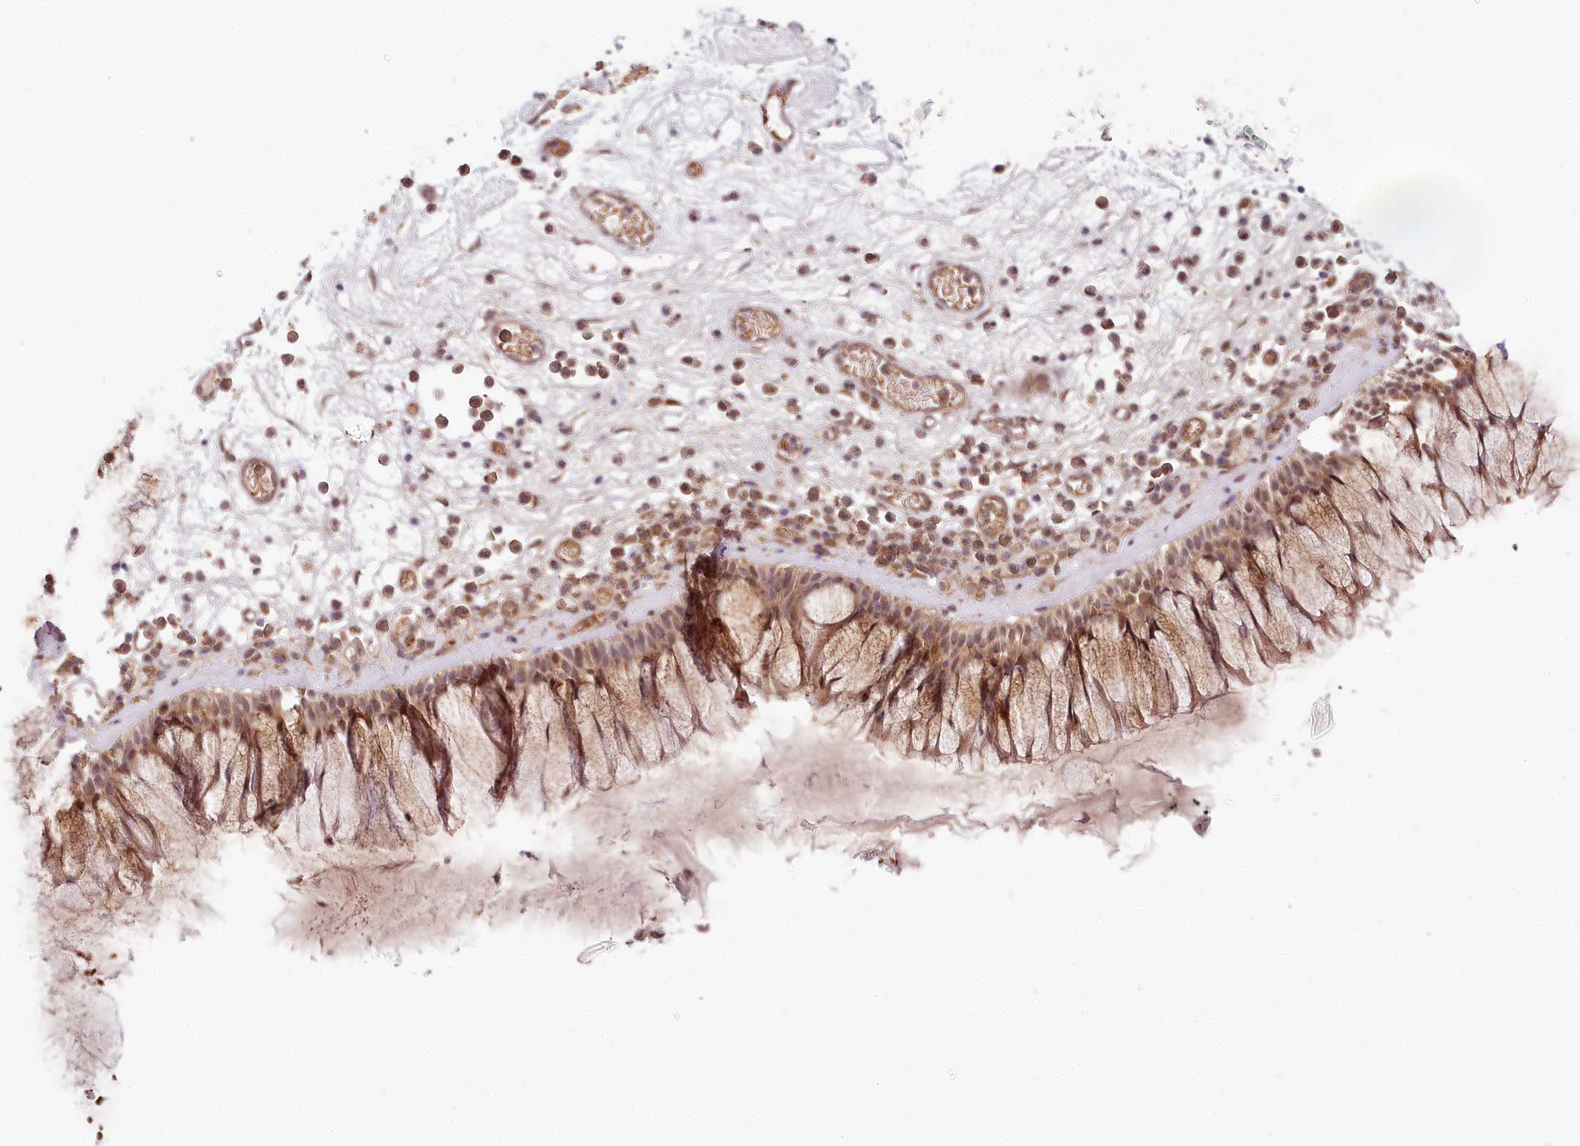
{"staining": {"intensity": "moderate", "quantity": "25%-75%", "location": "cytoplasmic/membranous,nuclear"}, "tissue": "nasopharynx", "cell_type": "Respiratory epithelial cells", "image_type": "normal", "snomed": [{"axis": "morphology", "description": "Normal tissue, NOS"}, {"axis": "morphology", "description": "Inflammation, NOS"}, {"axis": "topography", "description": "Nasopharynx"}], "caption": "Nasopharynx stained with DAB (3,3'-diaminobenzidine) immunohistochemistry (IHC) demonstrates medium levels of moderate cytoplasmic/membranous,nuclear positivity in approximately 25%-75% of respiratory epithelial cells.", "gene": "TUBGCP2", "patient": {"sex": "male", "age": 70}}